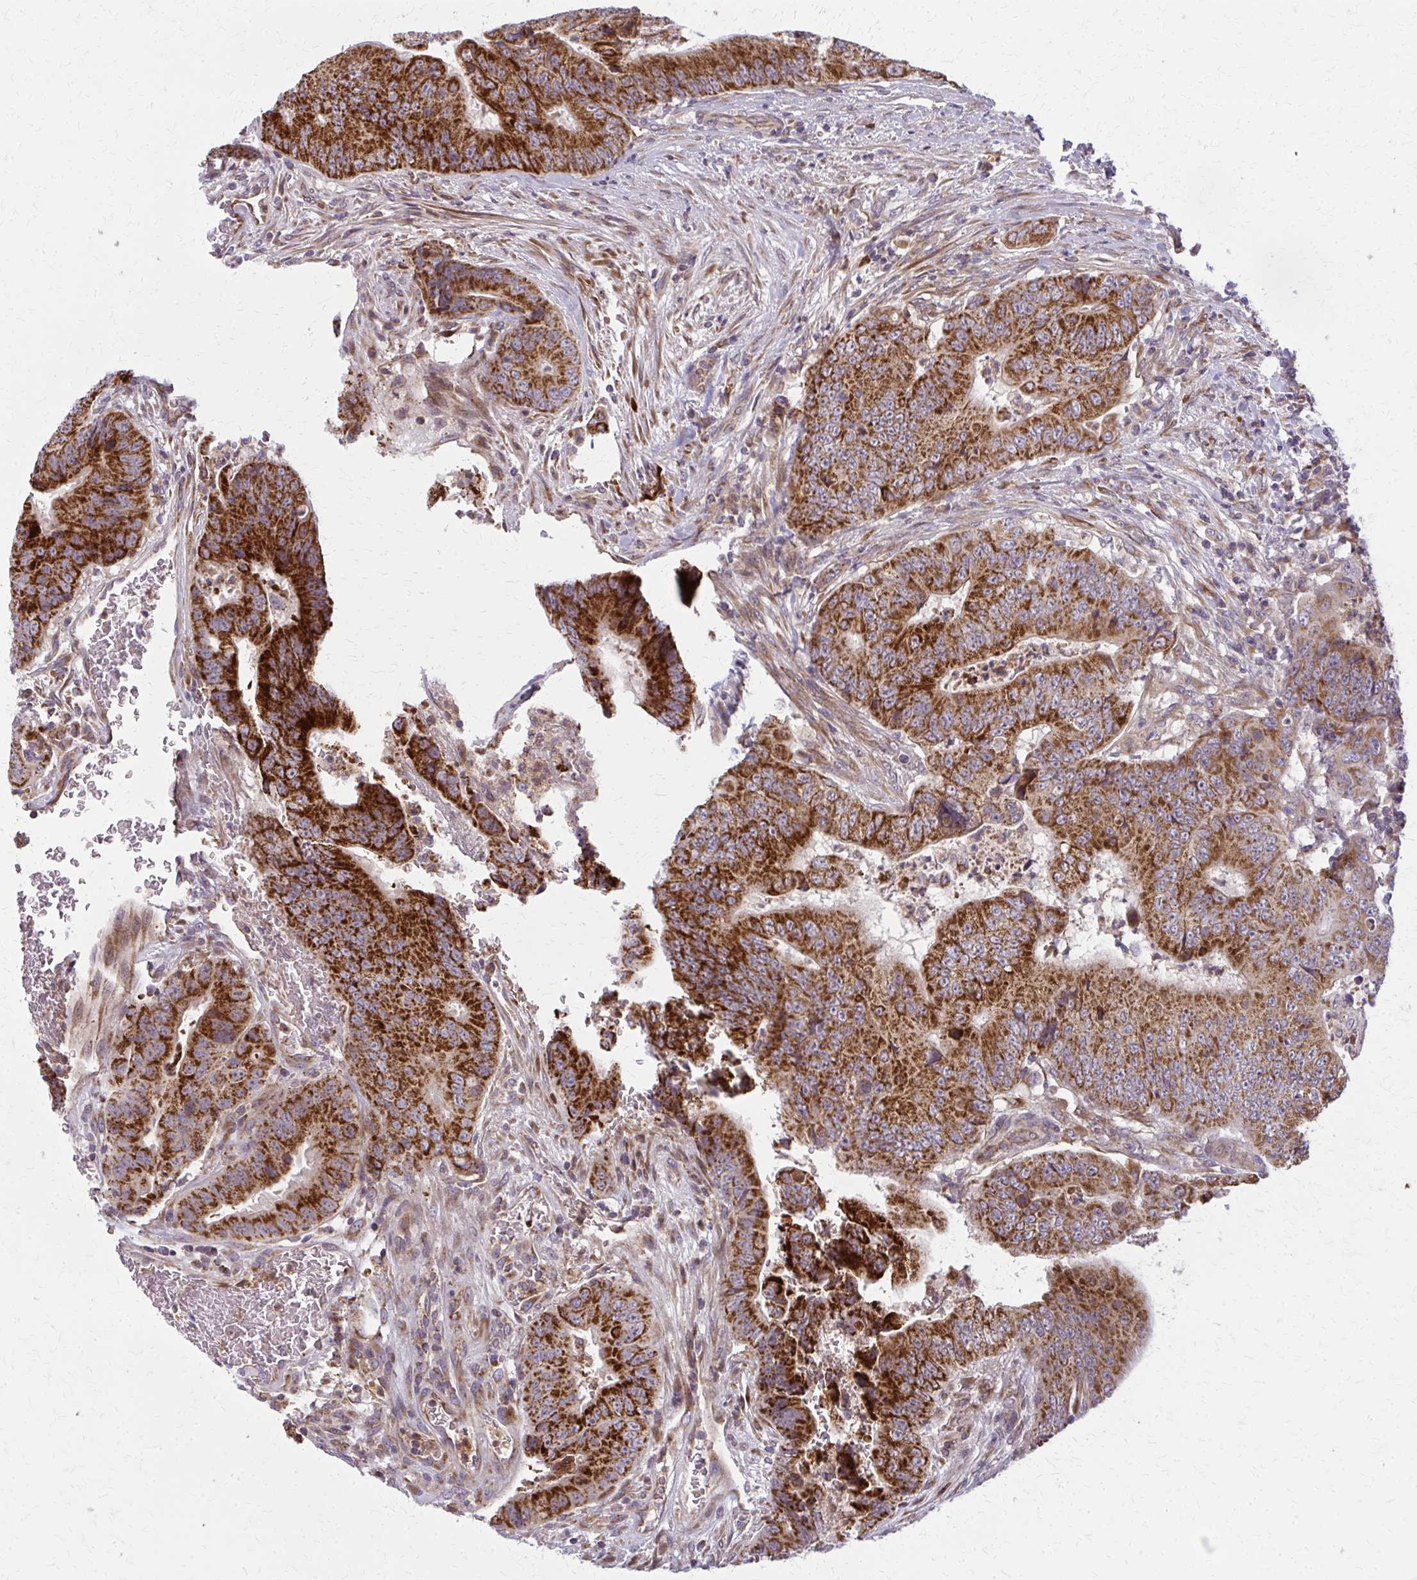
{"staining": {"intensity": "strong", "quantity": ">75%", "location": "cytoplasmic/membranous"}, "tissue": "colorectal cancer", "cell_type": "Tumor cells", "image_type": "cancer", "snomed": [{"axis": "morphology", "description": "Adenocarcinoma, NOS"}, {"axis": "topography", "description": "Colon"}], "caption": "Colorectal cancer was stained to show a protein in brown. There is high levels of strong cytoplasmic/membranous staining in about >75% of tumor cells.", "gene": "MCCC1", "patient": {"sex": "female", "age": 48}}